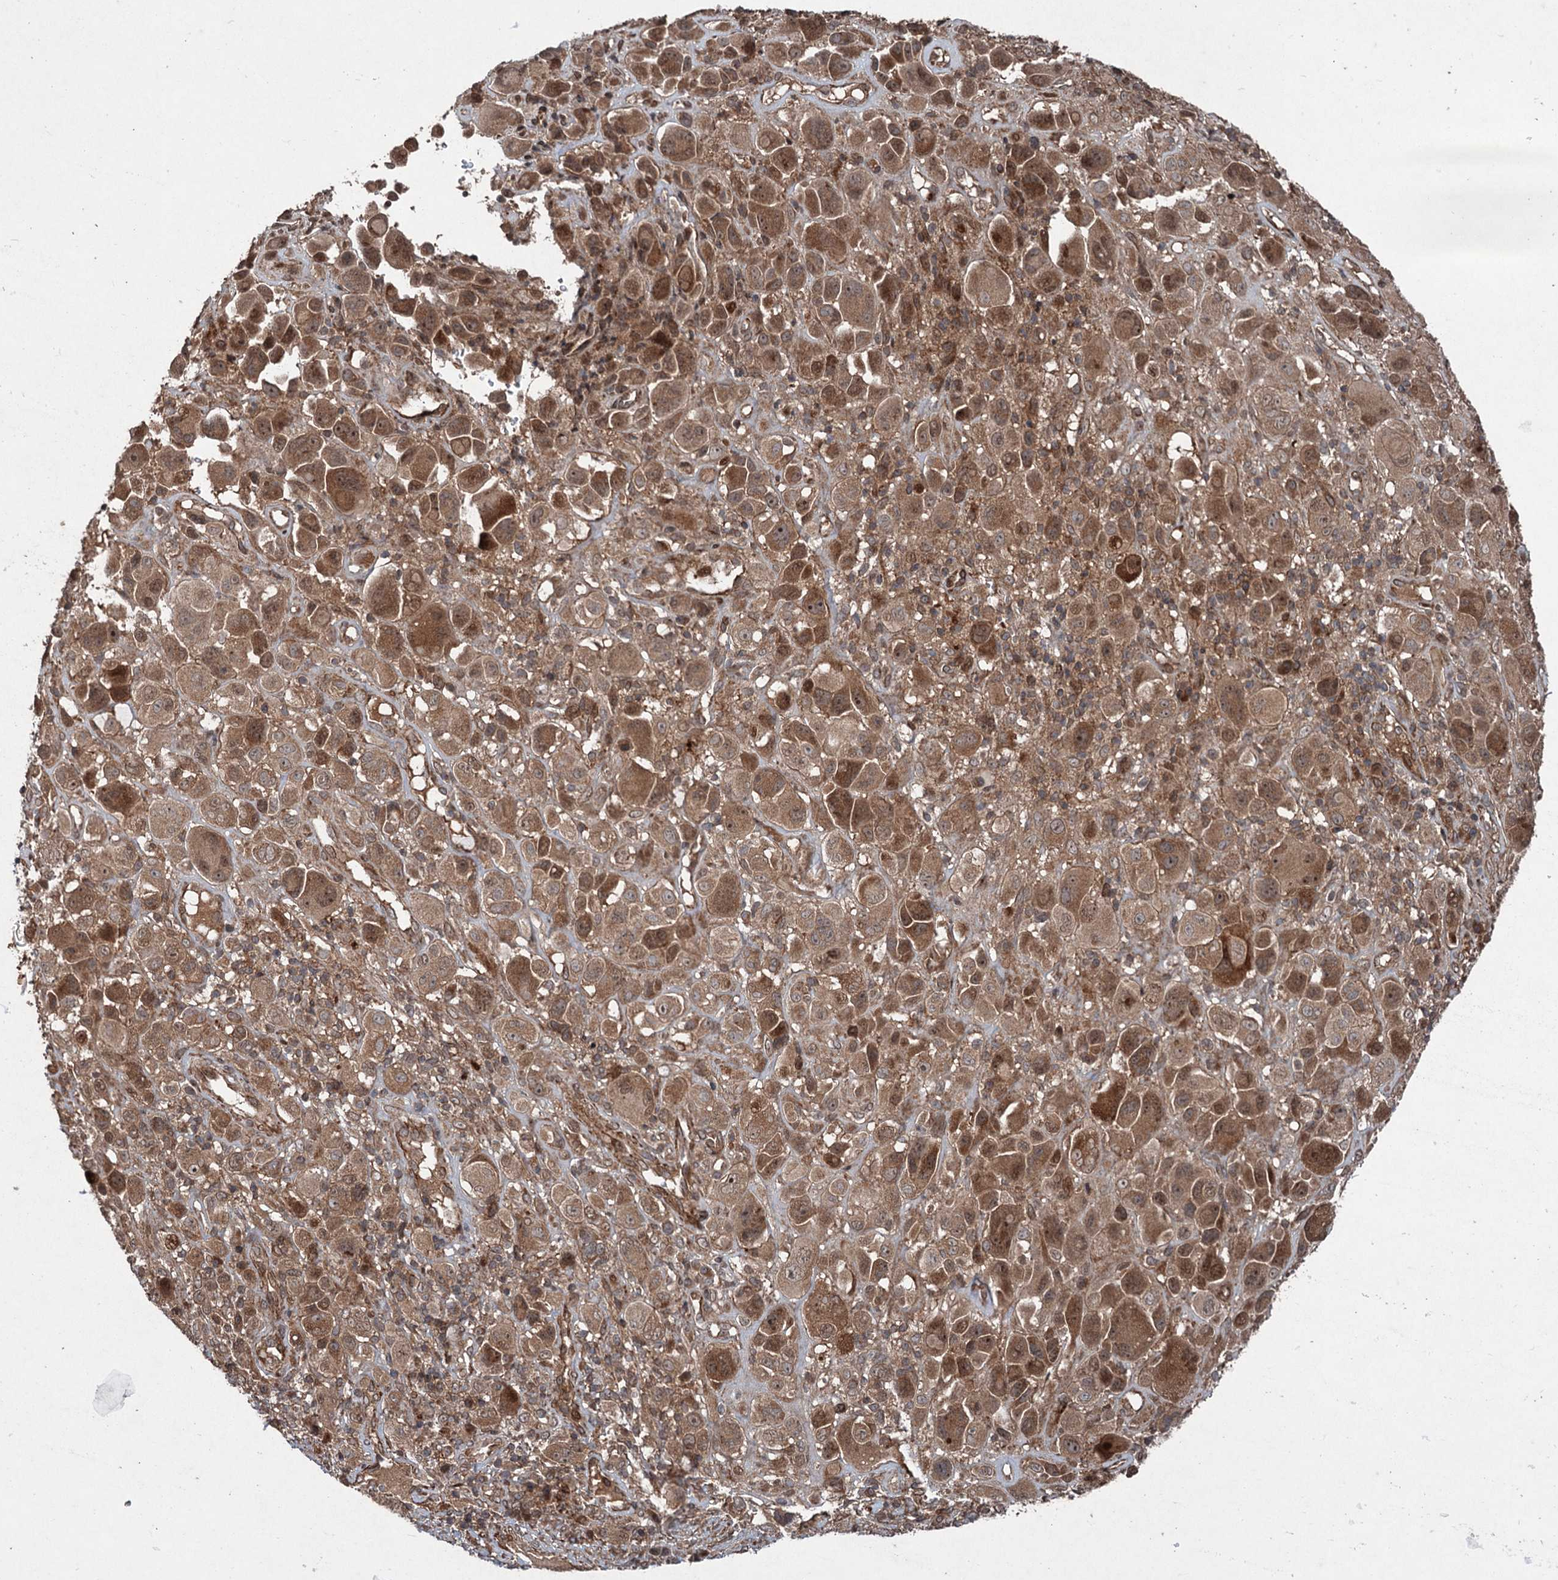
{"staining": {"intensity": "moderate", "quantity": ">75%", "location": "cytoplasmic/membranous"}, "tissue": "melanoma", "cell_type": "Tumor cells", "image_type": "cancer", "snomed": [{"axis": "morphology", "description": "Malignant melanoma, NOS"}, {"axis": "topography", "description": "Skin of trunk"}], "caption": "The histopathology image shows immunohistochemical staining of malignant melanoma. There is moderate cytoplasmic/membranous staining is identified in approximately >75% of tumor cells. The staining was performed using DAB (3,3'-diaminobenzidine), with brown indicating positive protein expression. Nuclei are stained blue with hematoxylin.", "gene": "ALAS1", "patient": {"sex": "male", "age": 71}}